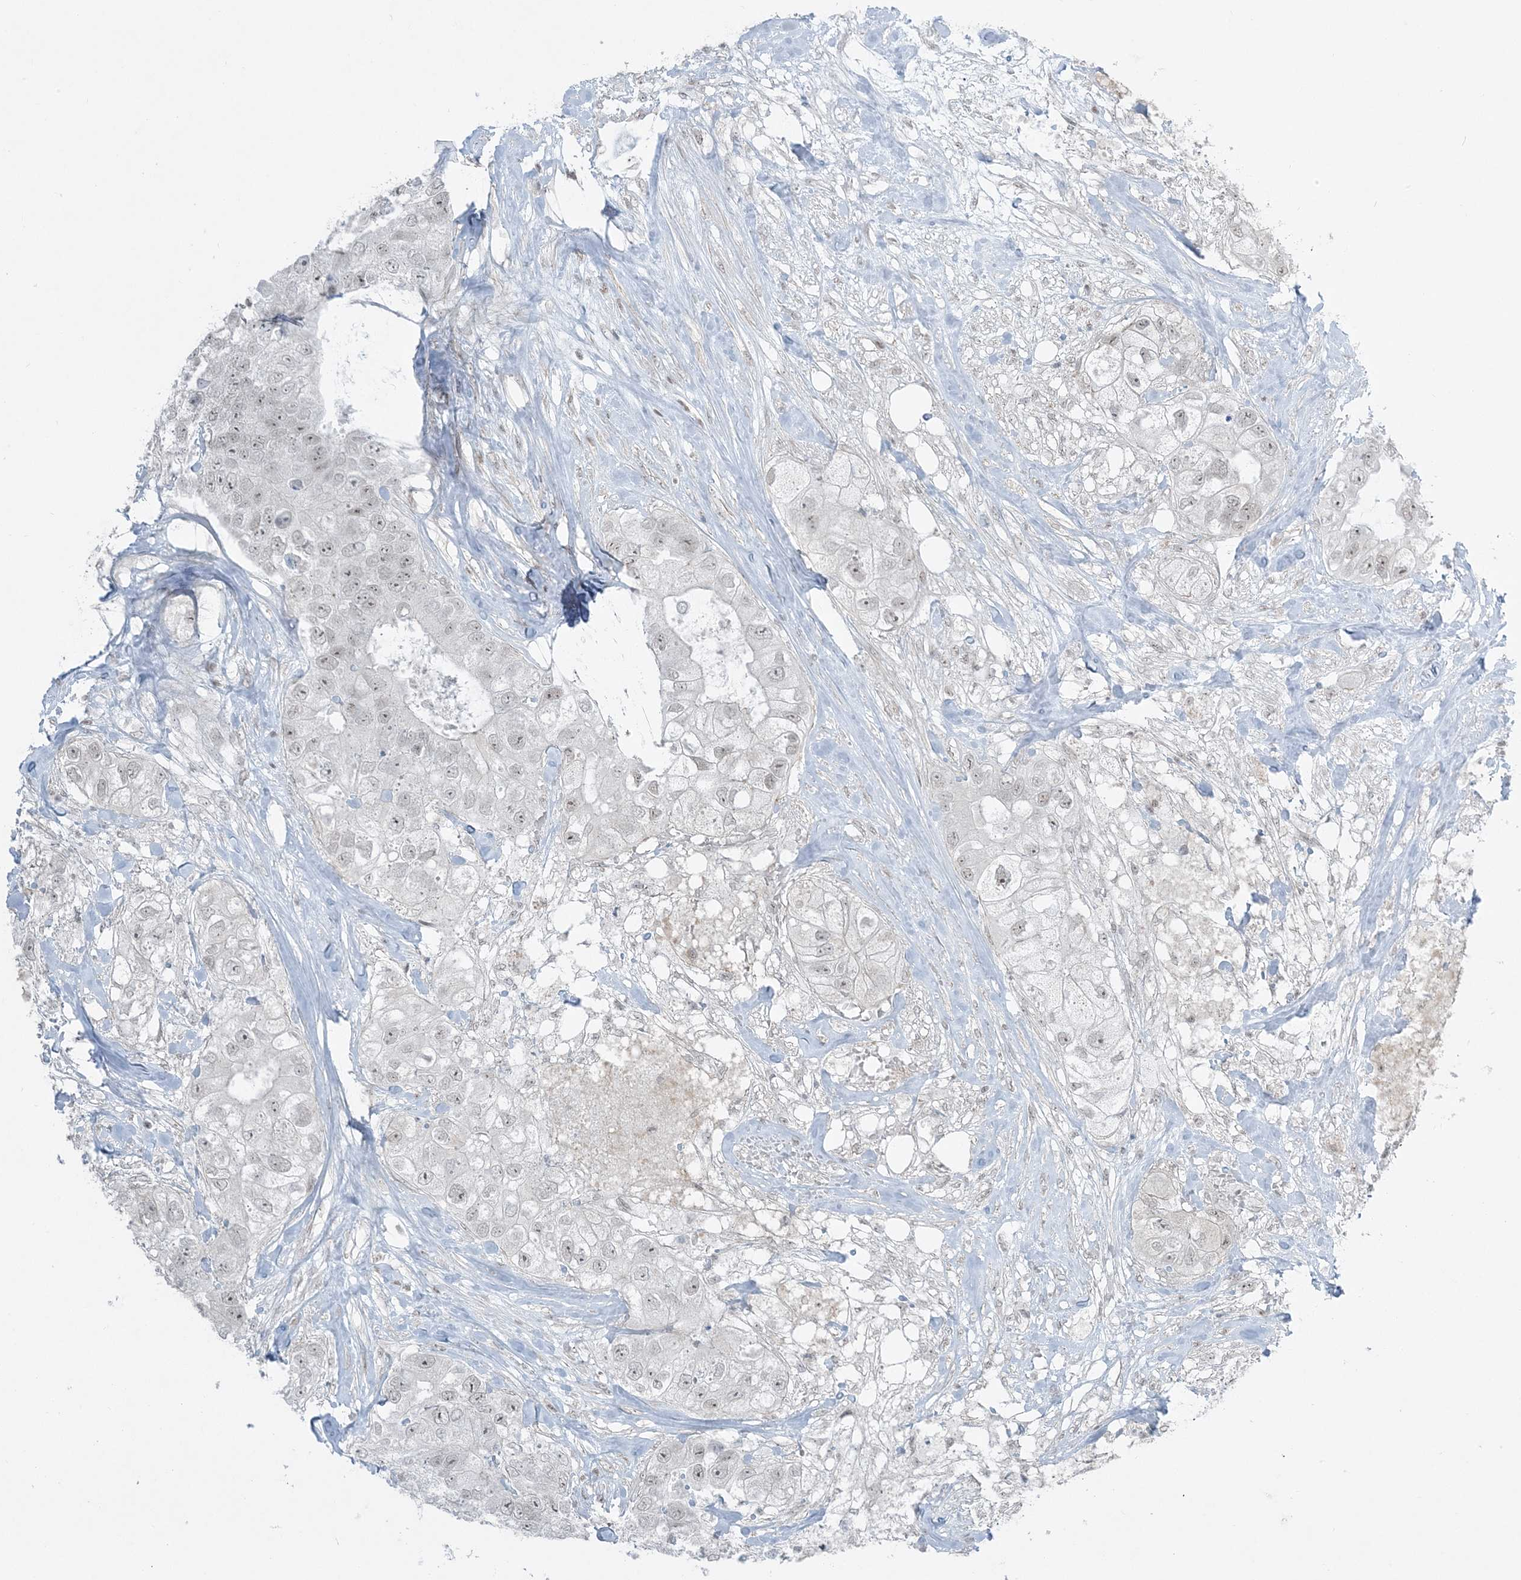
{"staining": {"intensity": "weak", "quantity": "<25%", "location": "nuclear"}, "tissue": "breast cancer", "cell_type": "Tumor cells", "image_type": "cancer", "snomed": [{"axis": "morphology", "description": "Duct carcinoma"}, {"axis": "topography", "description": "Breast"}], "caption": "The immunohistochemistry histopathology image has no significant expression in tumor cells of breast cancer tissue.", "gene": "ZNF787", "patient": {"sex": "female", "age": 62}}